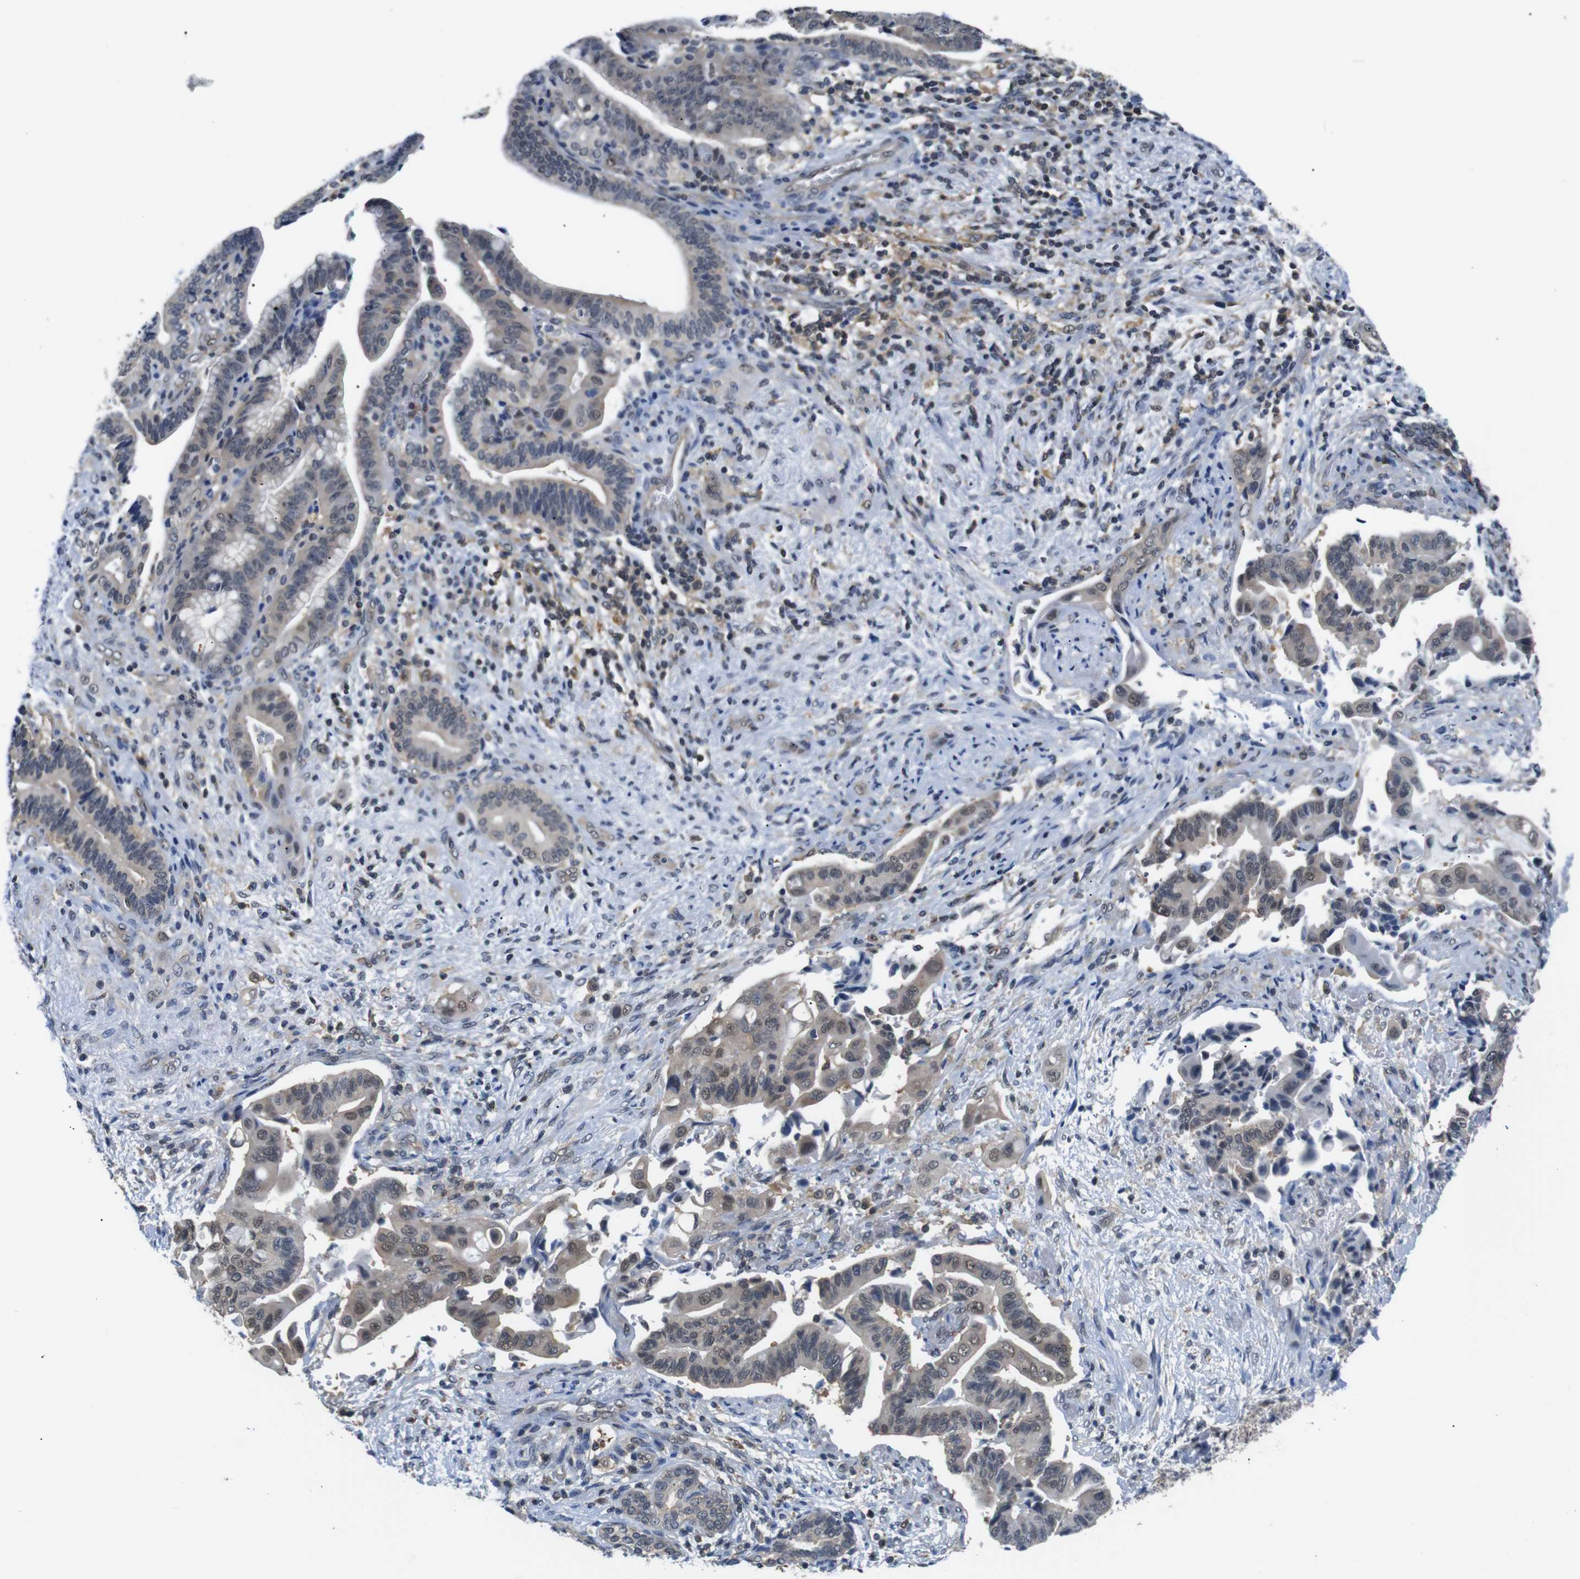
{"staining": {"intensity": "moderate", "quantity": "25%-75%", "location": "cytoplasmic/membranous,nuclear"}, "tissue": "liver cancer", "cell_type": "Tumor cells", "image_type": "cancer", "snomed": [{"axis": "morphology", "description": "Cholangiocarcinoma"}, {"axis": "topography", "description": "Liver"}], "caption": "Protein staining of liver cancer (cholangiocarcinoma) tissue shows moderate cytoplasmic/membranous and nuclear expression in about 25%-75% of tumor cells.", "gene": "UBXN1", "patient": {"sex": "female", "age": 61}}